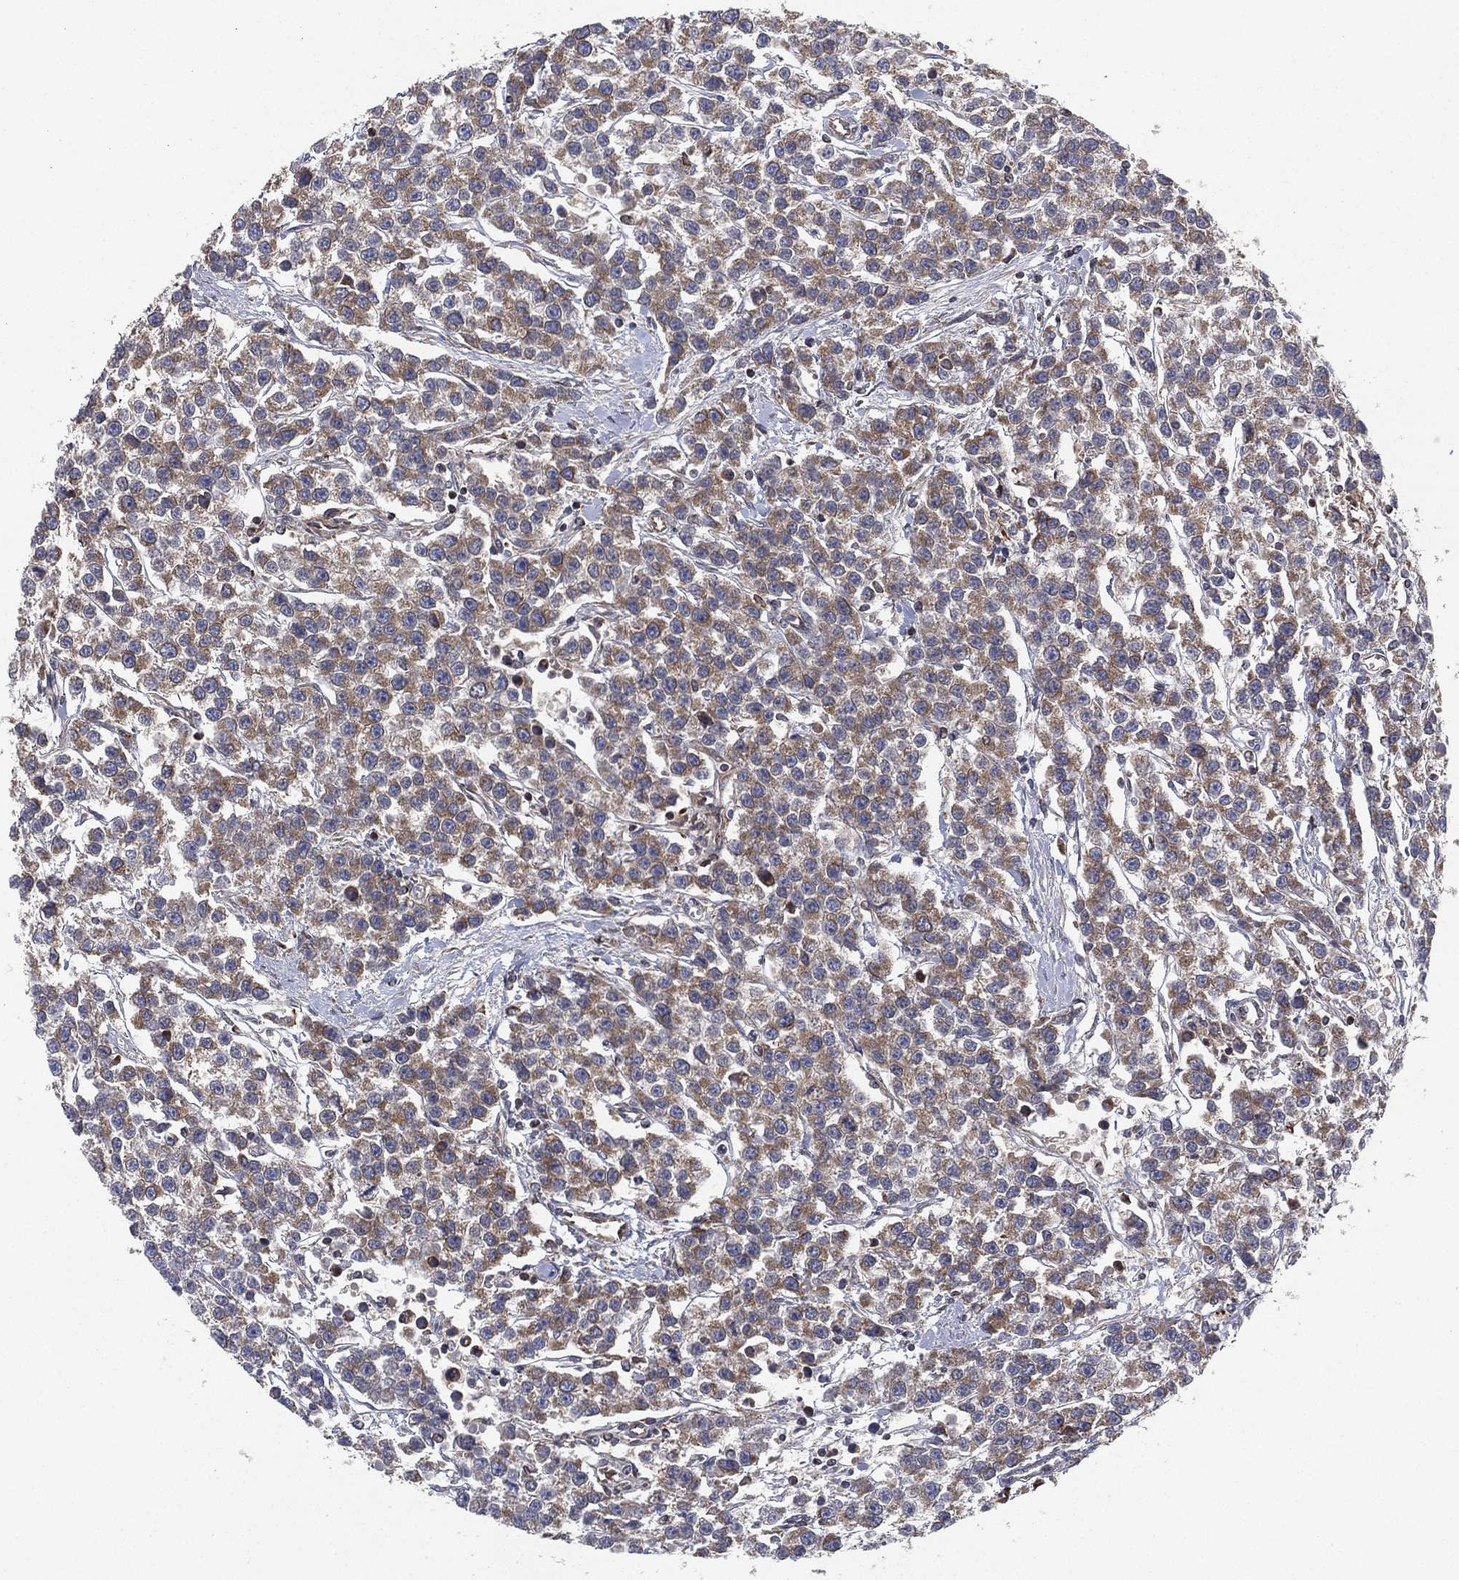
{"staining": {"intensity": "weak", "quantity": "25%-75%", "location": "cytoplasmic/membranous"}, "tissue": "testis cancer", "cell_type": "Tumor cells", "image_type": "cancer", "snomed": [{"axis": "morphology", "description": "Seminoma, NOS"}, {"axis": "topography", "description": "Testis"}], "caption": "Protein staining of testis cancer (seminoma) tissue exhibits weak cytoplasmic/membranous expression in about 25%-75% of tumor cells.", "gene": "CYB5B", "patient": {"sex": "male", "age": 59}}